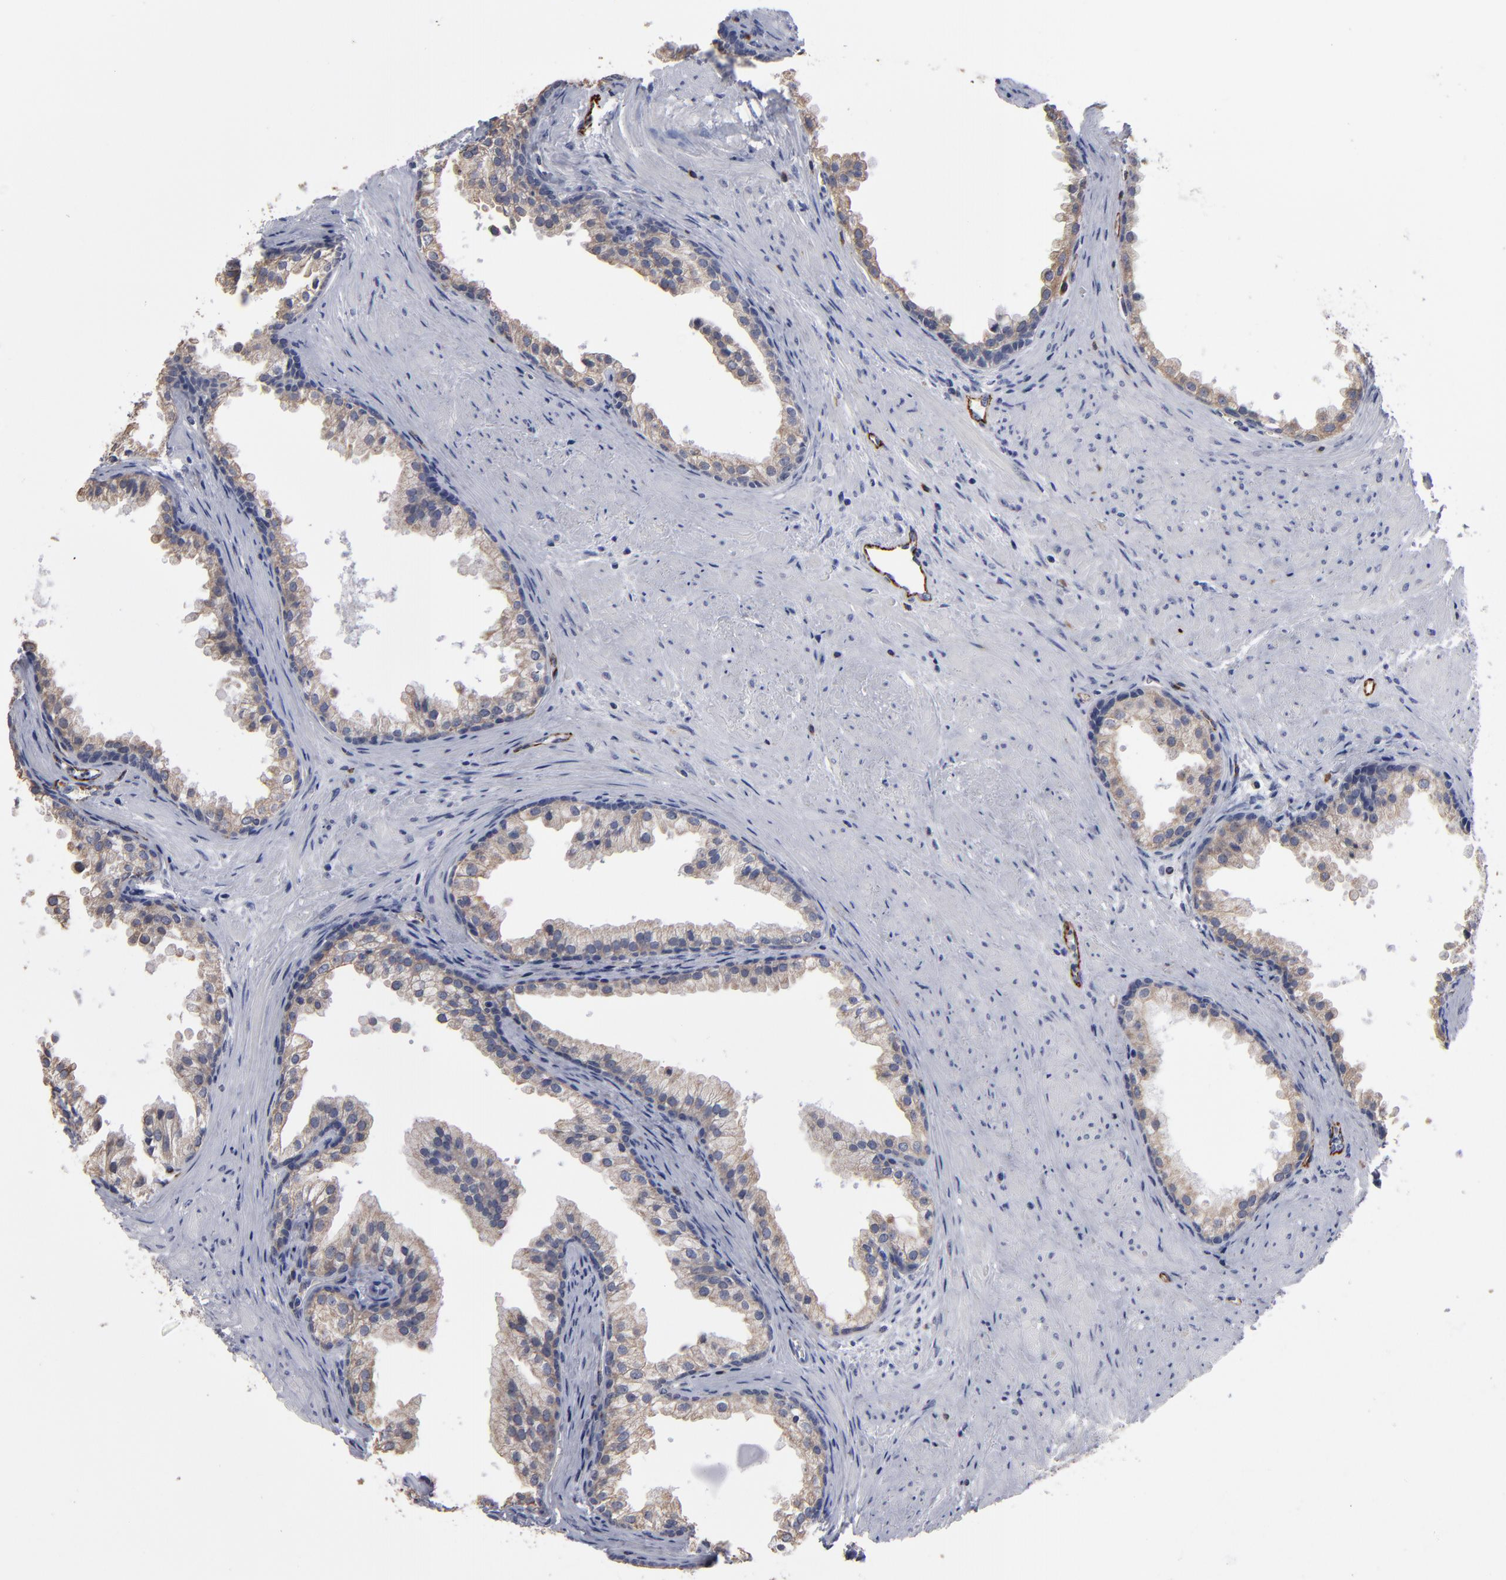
{"staining": {"intensity": "weak", "quantity": ">75%", "location": "cytoplasmic/membranous"}, "tissue": "prostate cancer", "cell_type": "Tumor cells", "image_type": "cancer", "snomed": [{"axis": "morphology", "description": "Adenocarcinoma, Medium grade"}, {"axis": "topography", "description": "Prostate"}], "caption": "A low amount of weak cytoplasmic/membranous staining is present in approximately >75% of tumor cells in prostate medium-grade adenocarcinoma tissue. (DAB (3,3'-diaminobenzidine) IHC with brightfield microscopy, high magnification).", "gene": "ZNF175", "patient": {"sex": "male", "age": 70}}